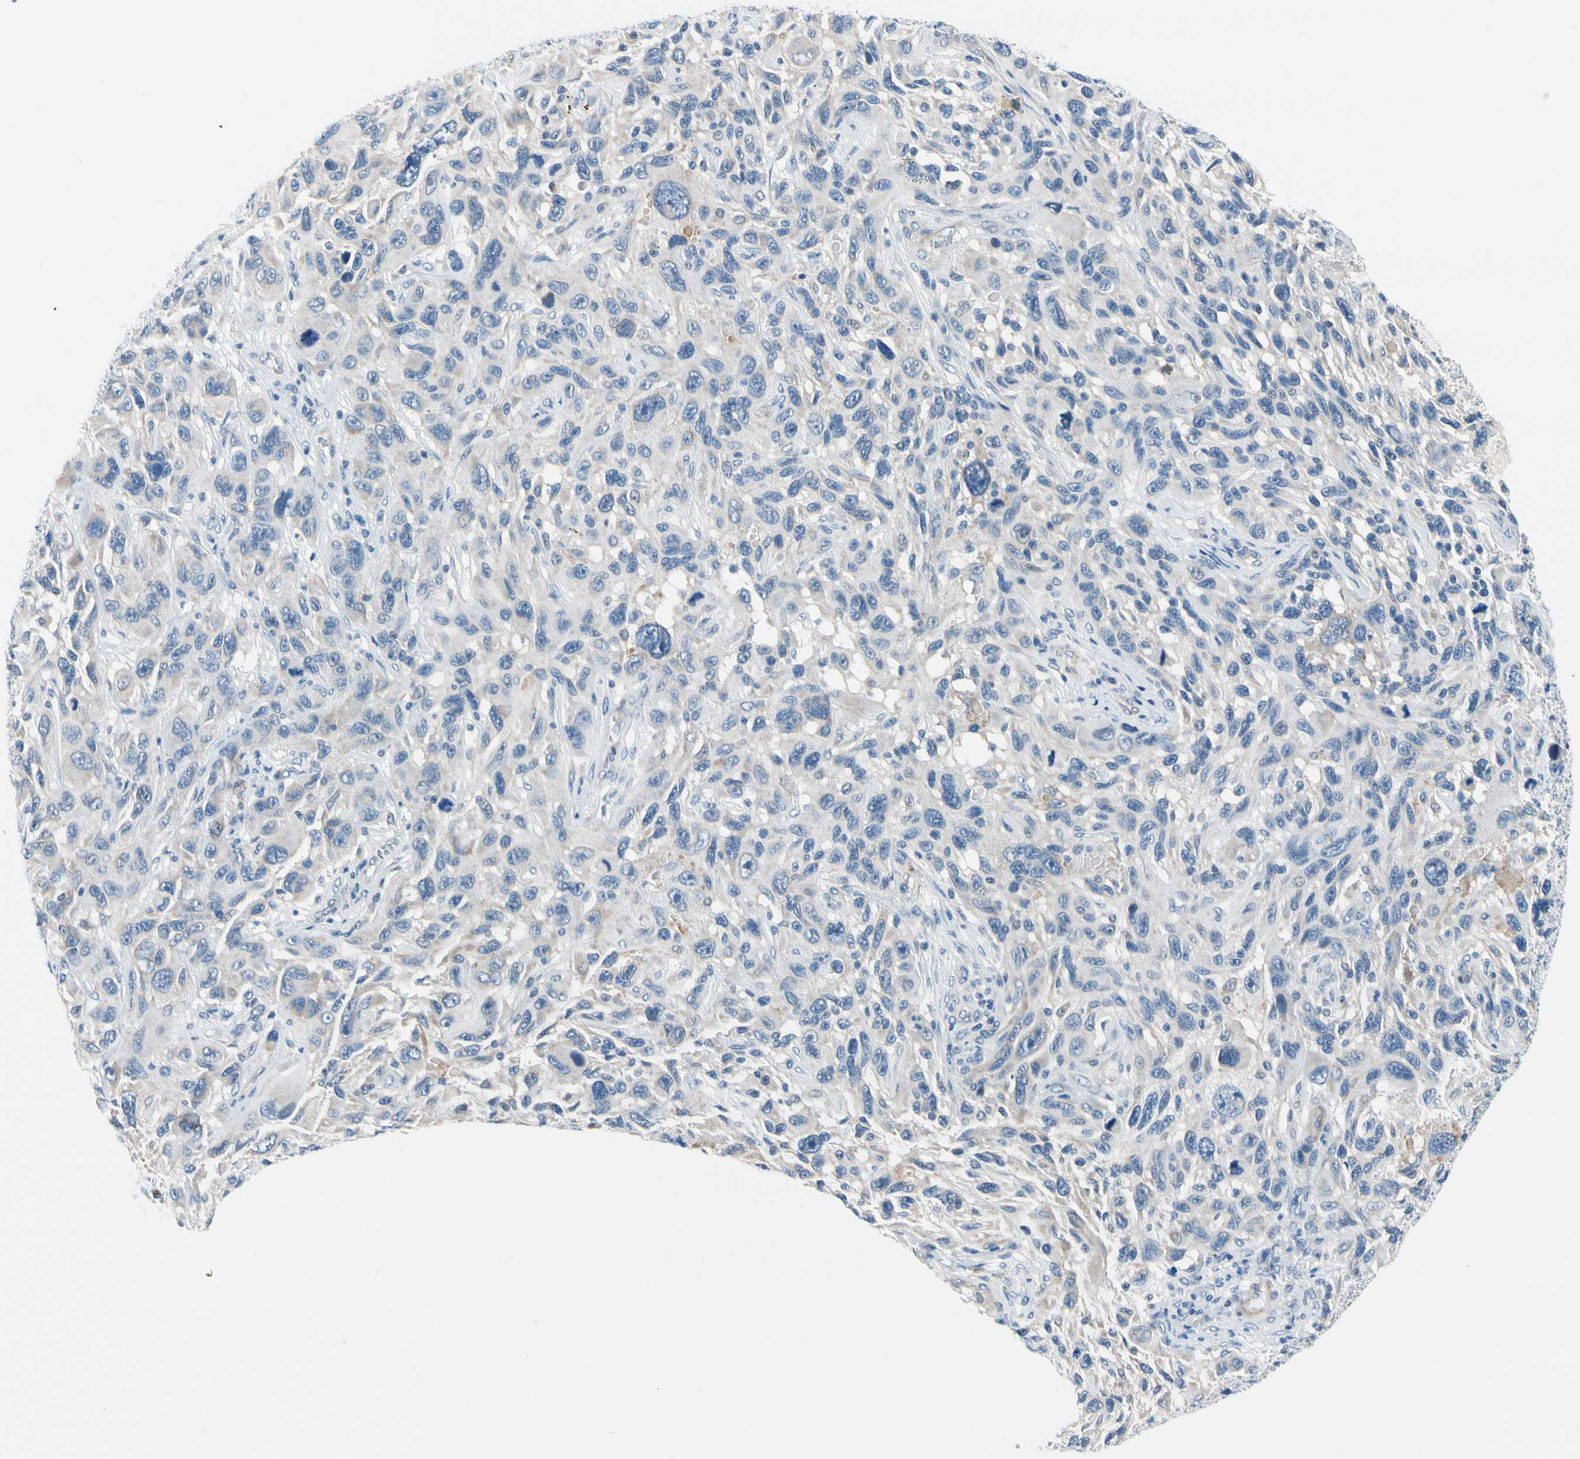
{"staining": {"intensity": "negative", "quantity": "none", "location": "none"}, "tissue": "melanoma", "cell_type": "Tumor cells", "image_type": "cancer", "snomed": [{"axis": "morphology", "description": "Malignant melanoma, NOS"}, {"axis": "topography", "description": "Skin"}], "caption": "Immunohistochemical staining of malignant melanoma exhibits no significant positivity in tumor cells.", "gene": "FCER2", "patient": {"sex": "male", "age": 53}}